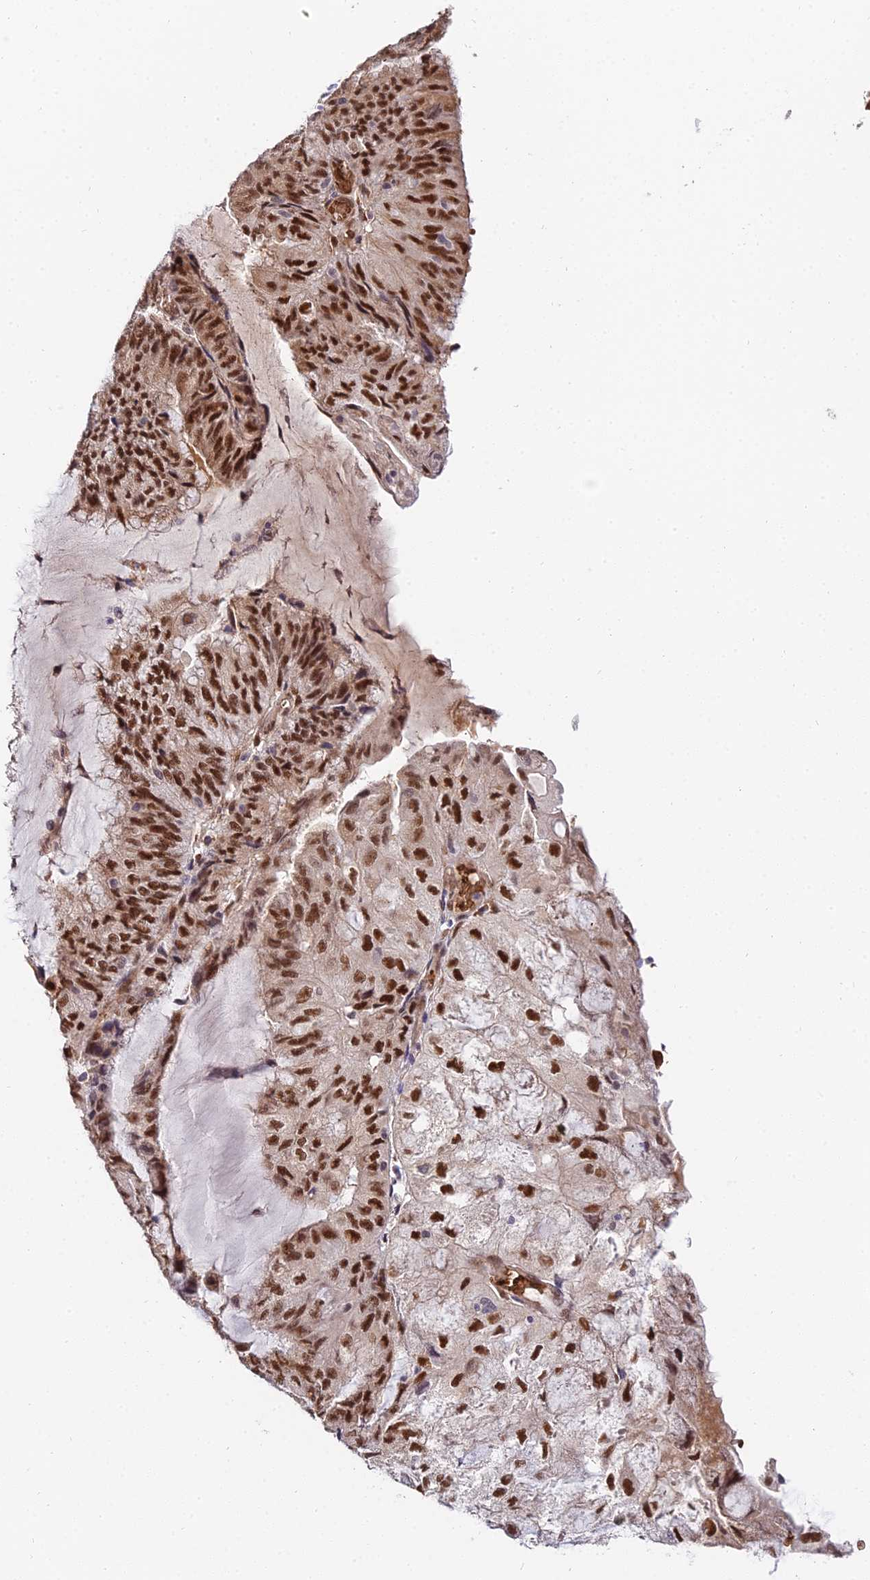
{"staining": {"intensity": "strong", "quantity": "<25%", "location": "cytoplasmic/membranous,nuclear"}, "tissue": "endometrial cancer", "cell_type": "Tumor cells", "image_type": "cancer", "snomed": [{"axis": "morphology", "description": "Adenocarcinoma, NOS"}, {"axis": "topography", "description": "Endometrium"}], "caption": "There is medium levels of strong cytoplasmic/membranous and nuclear positivity in tumor cells of endometrial cancer (adenocarcinoma), as demonstrated by immunohistochemical staining (brown color).", "gene": "BCL9", "patient": {"sex": "female", "age": 81}}